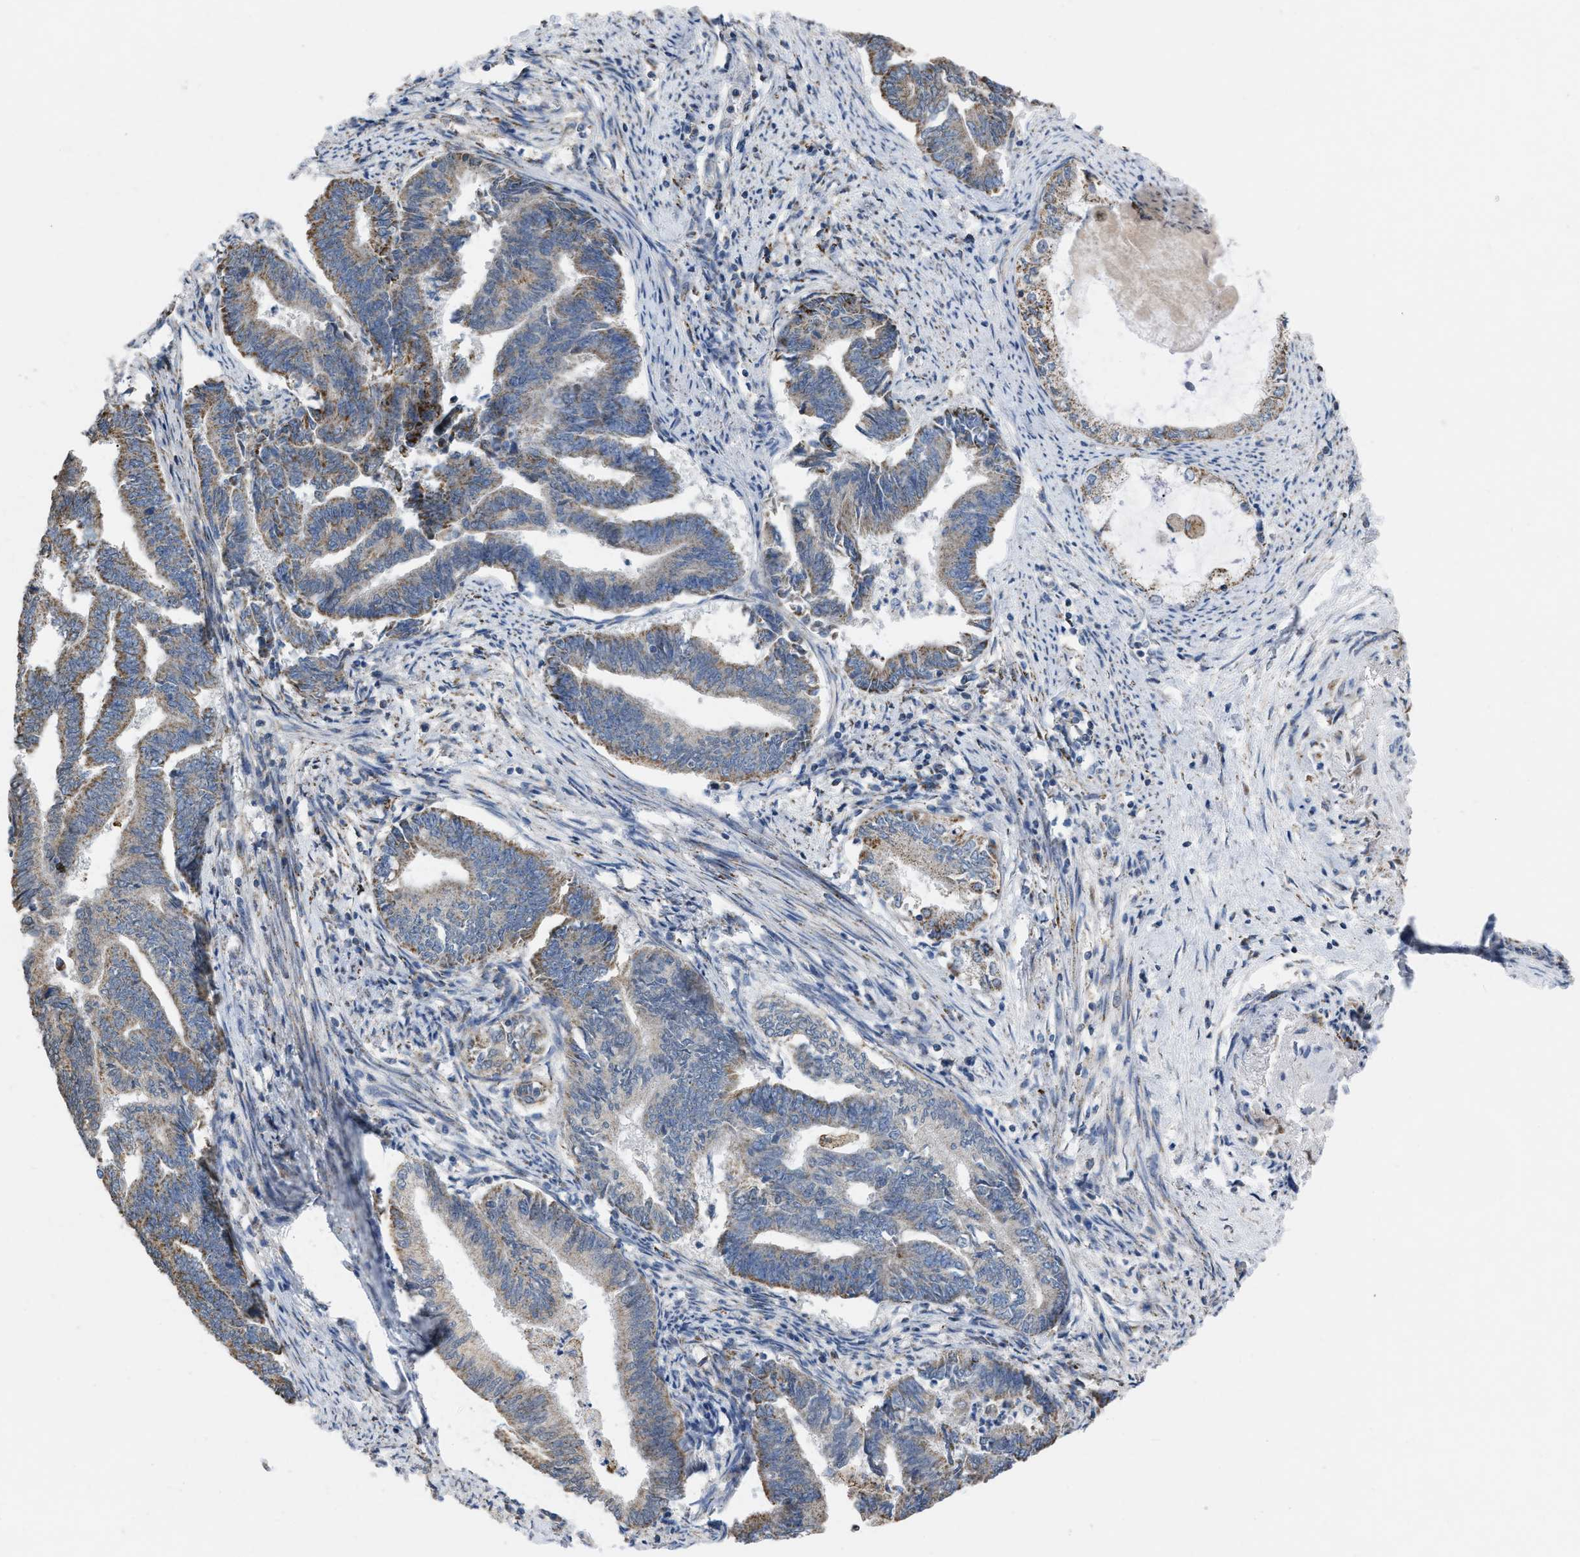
{"staining": {"intensity": "weak", "quantity": ">75%", "location": "cytoplasmic/membranous"}, "tissue": "endometrial cancer", "cell_type": "Tumor cells", "image_type": "cancer", "snomed": [{"axis": "morphology", "description": "Adenocarcinoma, NOS"}, {"axis": "topography", "description": "Endometrium"}], "caption": "Adenocarcinoma (endometrial) stained with a protein marker exhibits weak staining in tumor cells.", "gene": "BCL10", "patient": {"sex": "female", "age": 86}}